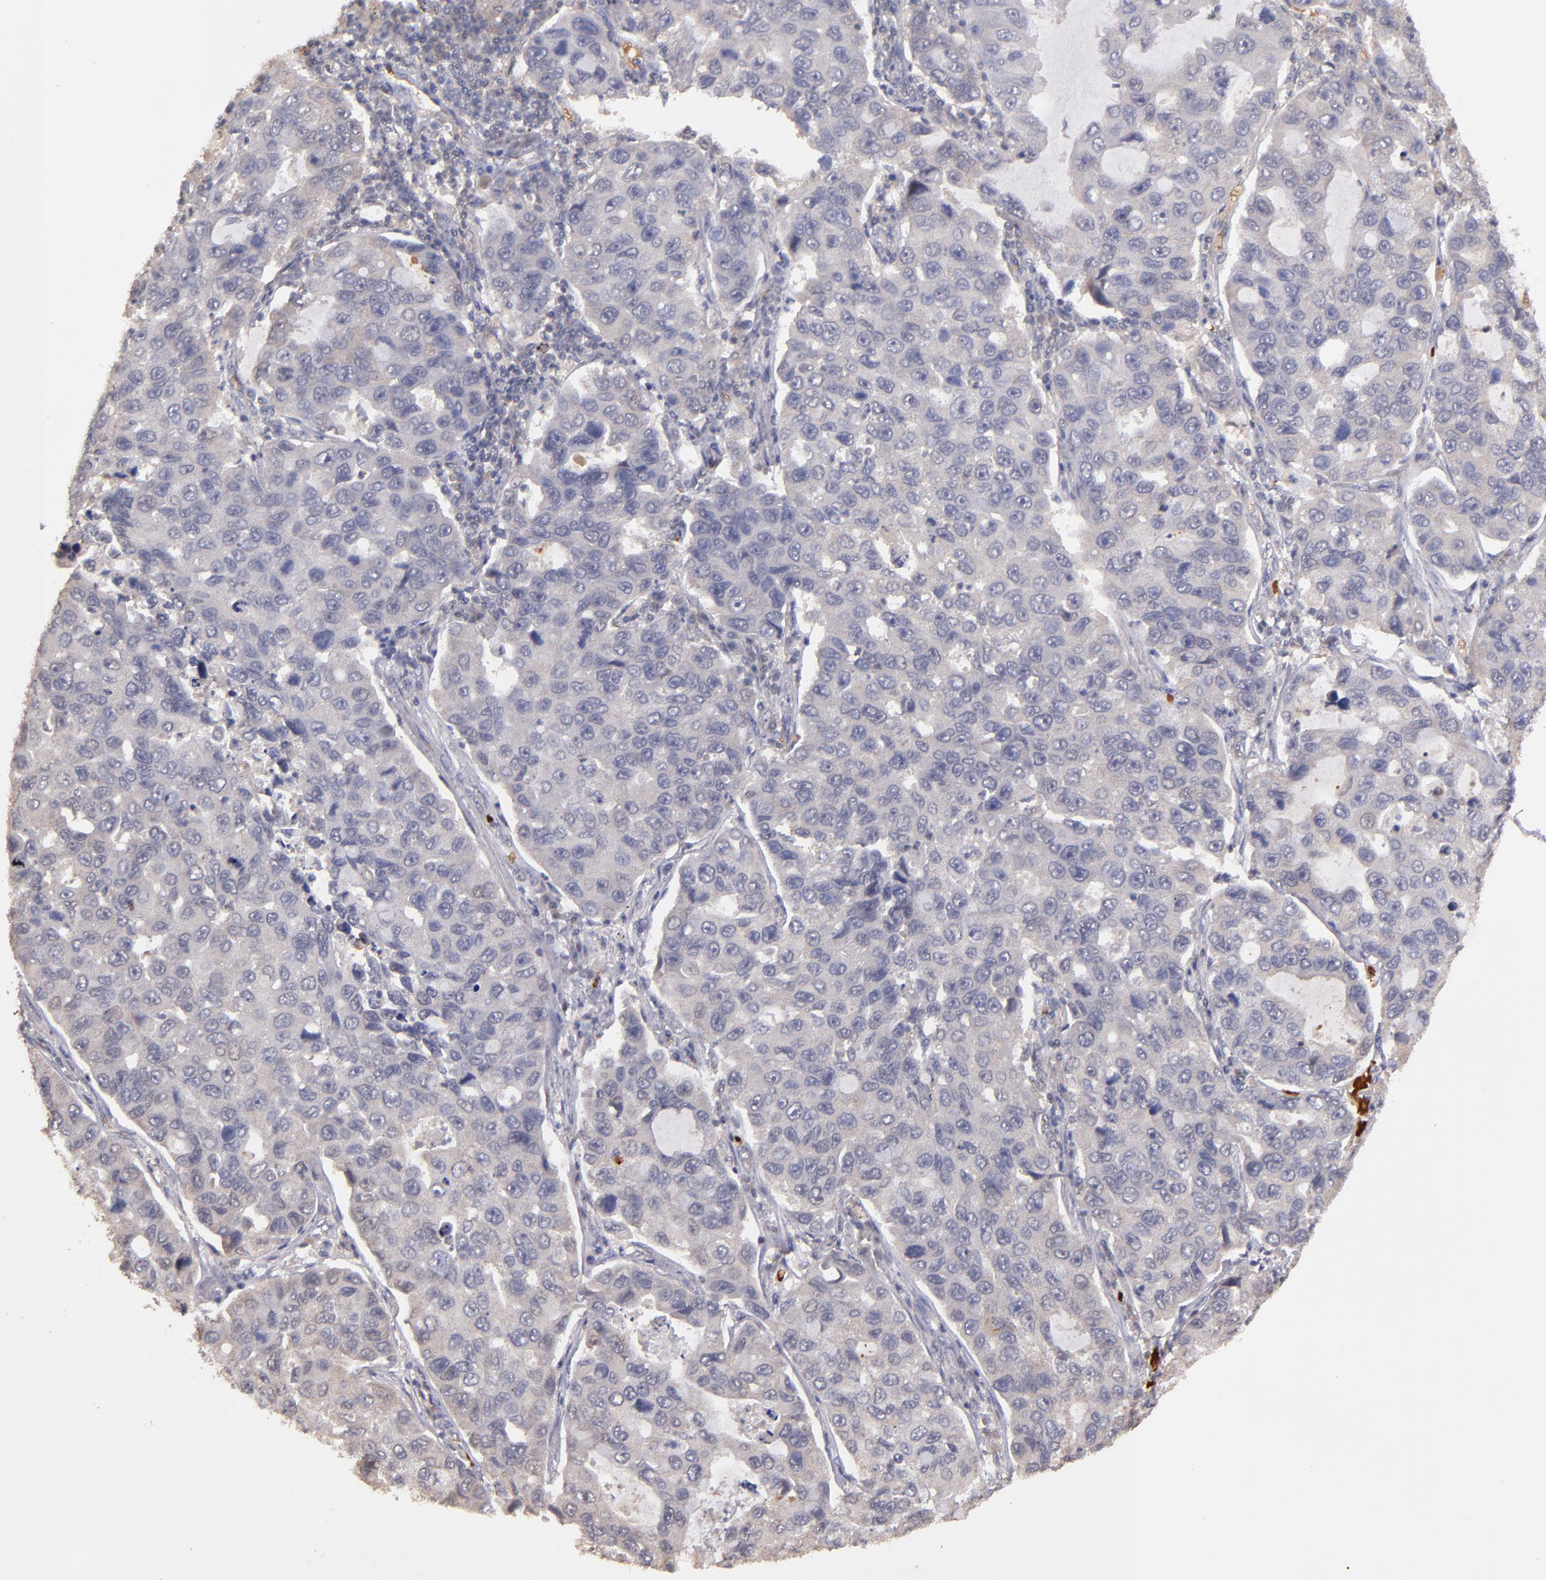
{"staining": {"intensity": "weak", "quantity": "<25%", "location": "cytoplasmic/membranous"}, "tissue": "lung cancer", "cell_type": "Tumor cells", "image_type": "cancer", "snomed": [{"axis": "morphology", "description": "Adenocarcinoma, NOS"}, {"axis": "topography", "description": "Lung"}], "caption": "An immunohistochemistry (IHC) micrograph of lung cancer is shown. There is no staining in tumor cells of lung cancer.", "gene": "SERPINC1", "patient": {"sex": "male", "age": 64}}